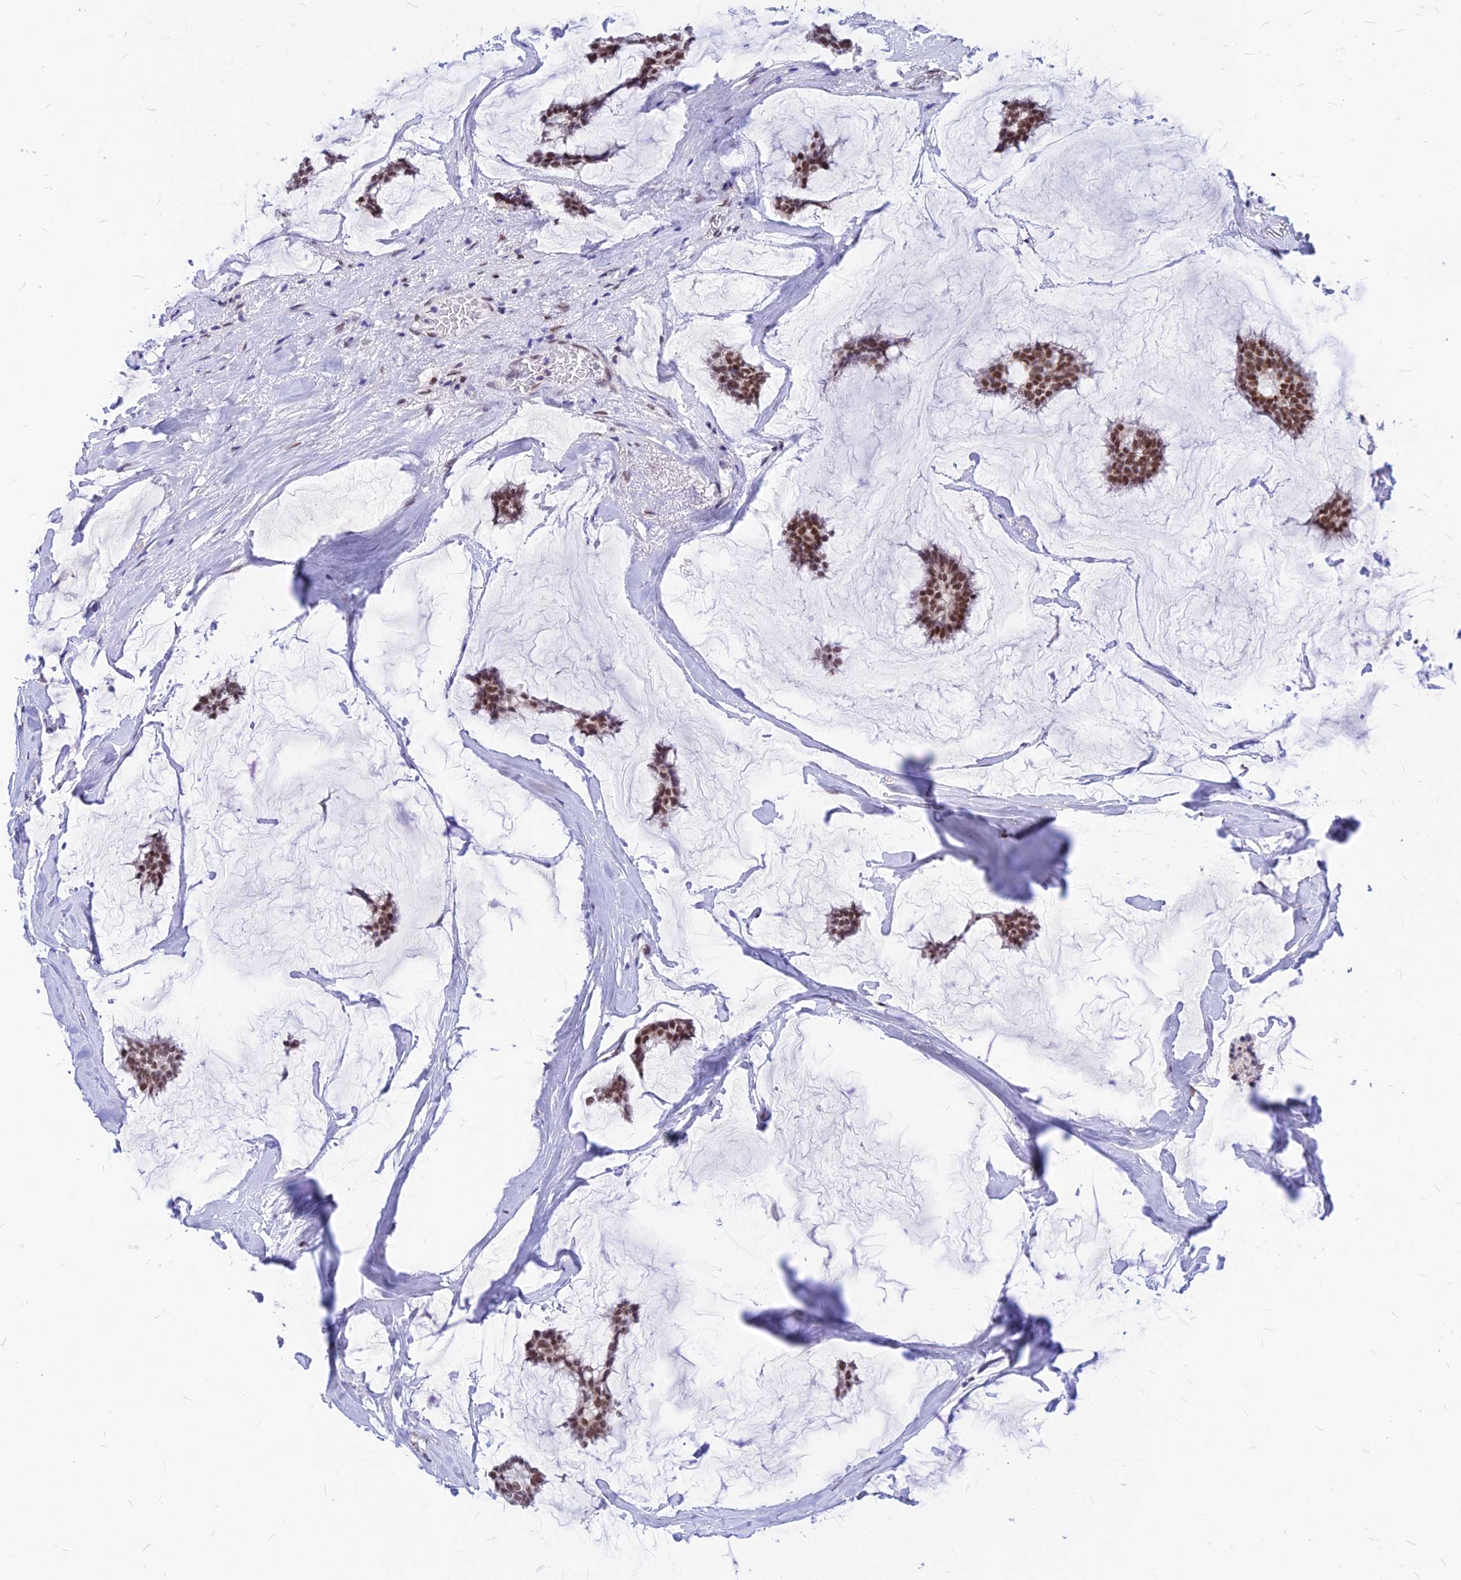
{"staining": {"intensity": "moderate", "quantity": ">75%", "location": "nuclear"}, "tissue": "breast cancer", "cell_type": "Tumor cells", "image_type": "cancer", "snomed": [{"axis": "morphology", "description": "Duct carcinoma"}, {"axis": "topography", "description": "Breast"}], "caption": "Immunohistochemistry (DAB (3,3'-diaminobenzidine)) staining of human breast cancer exhibits moderate nuclear protein expression in about >75% of tumor cells.", "gene": "KCTD13", "patient": {"sex": "female", "age": 93}}